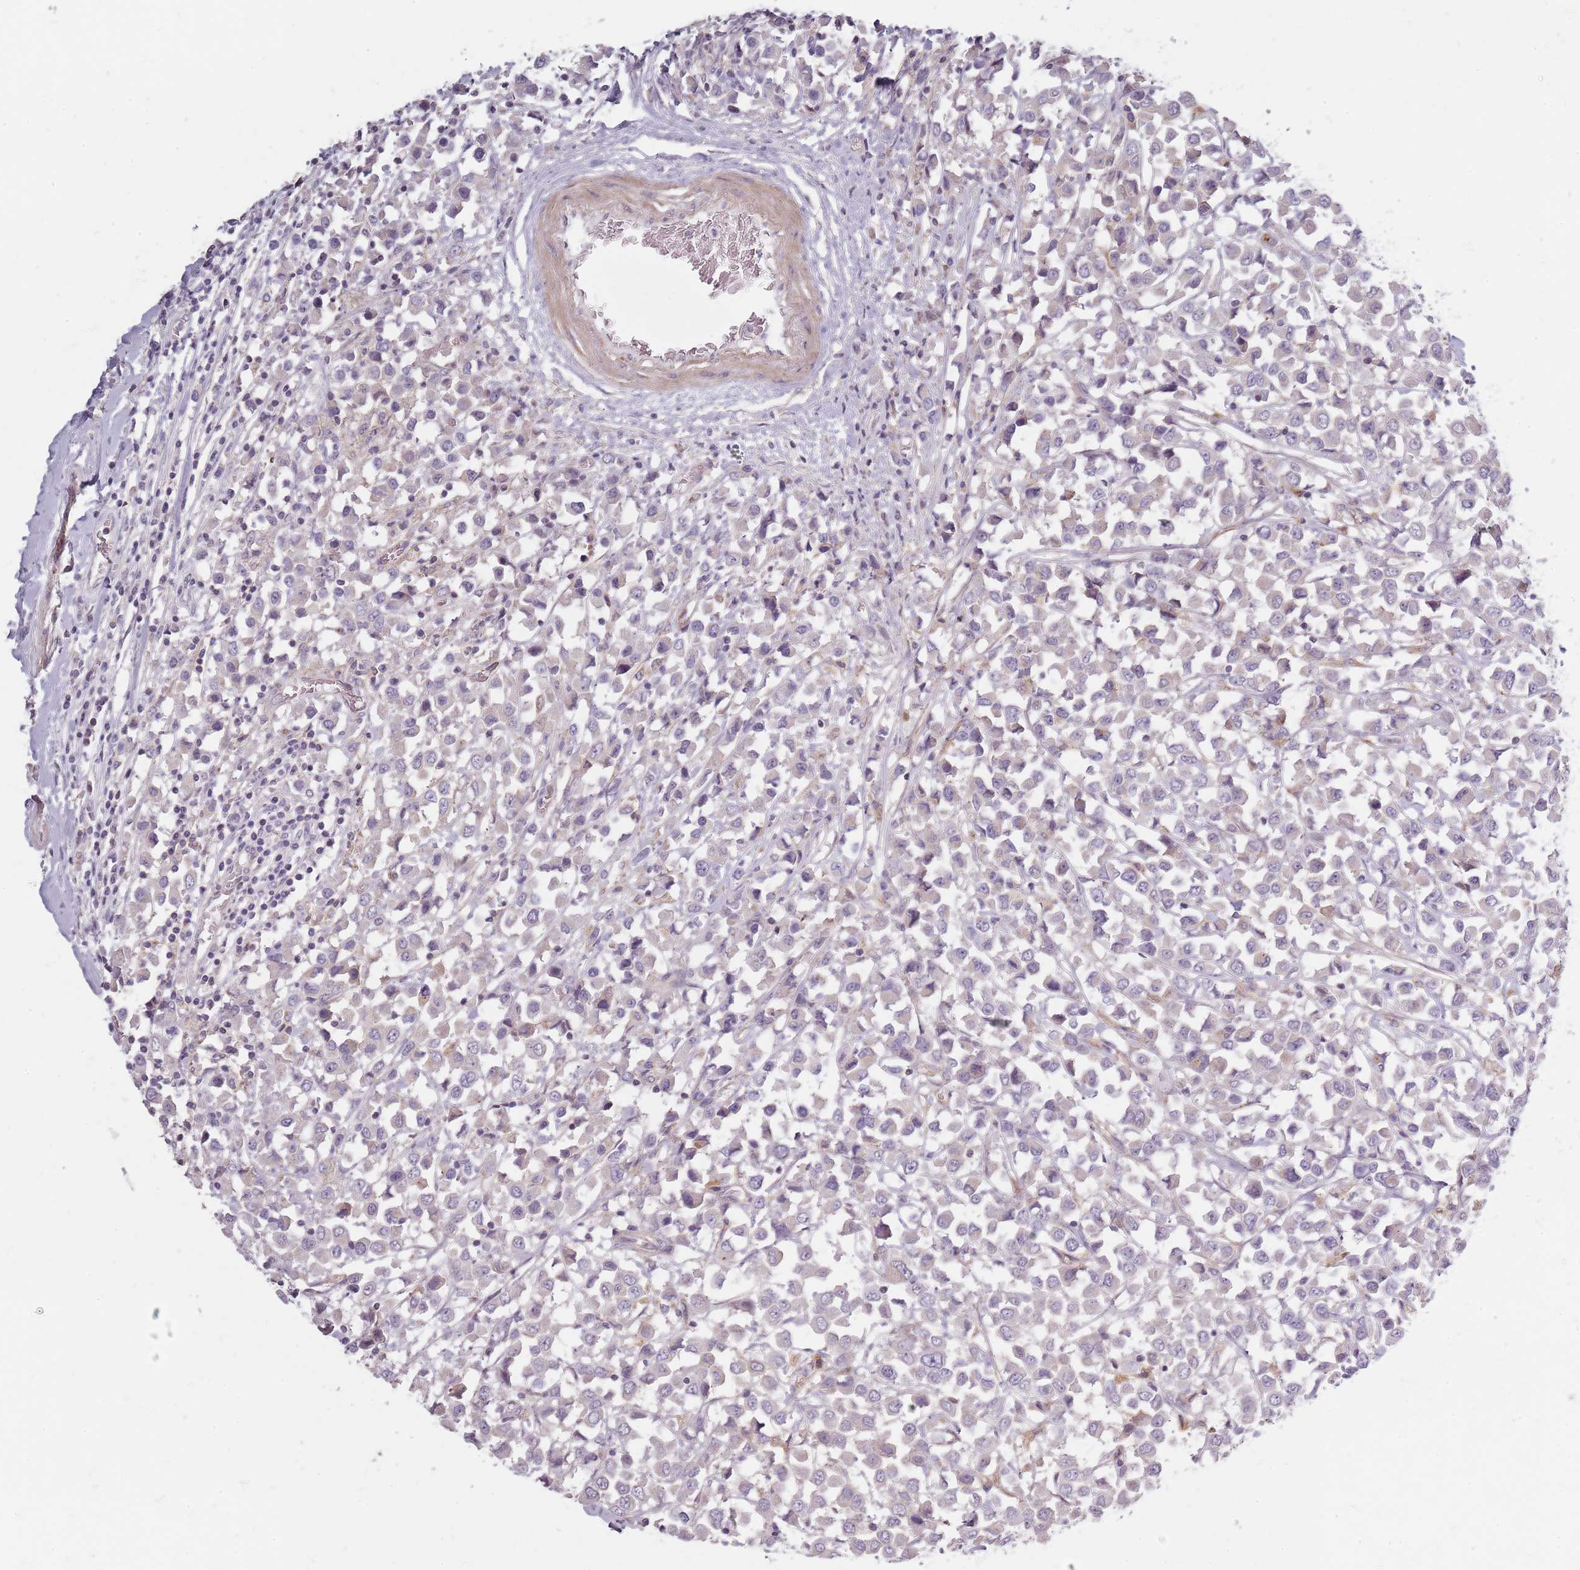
{"staining": {"intensity": "negative", "quantity": "none", "location": "none"}, "tissue": "breast cancer", "cell_type": "Tumor cells", "image_type": "cancer", "snomed": [{"axis": "morphology", "description": "Duct carcinoma"}, {"axis": "topography", "description": "Breast"}], "caption": "This photomicrograph is of invasive ductal carcinoma (breast) stained with immunohistochemistry to label a protein in brown with the nuclei are counter-stained blue. There is no staining in tumor cells.", "gene": "SYNGR3", "patient": {"sex": "female", "age": 61}}